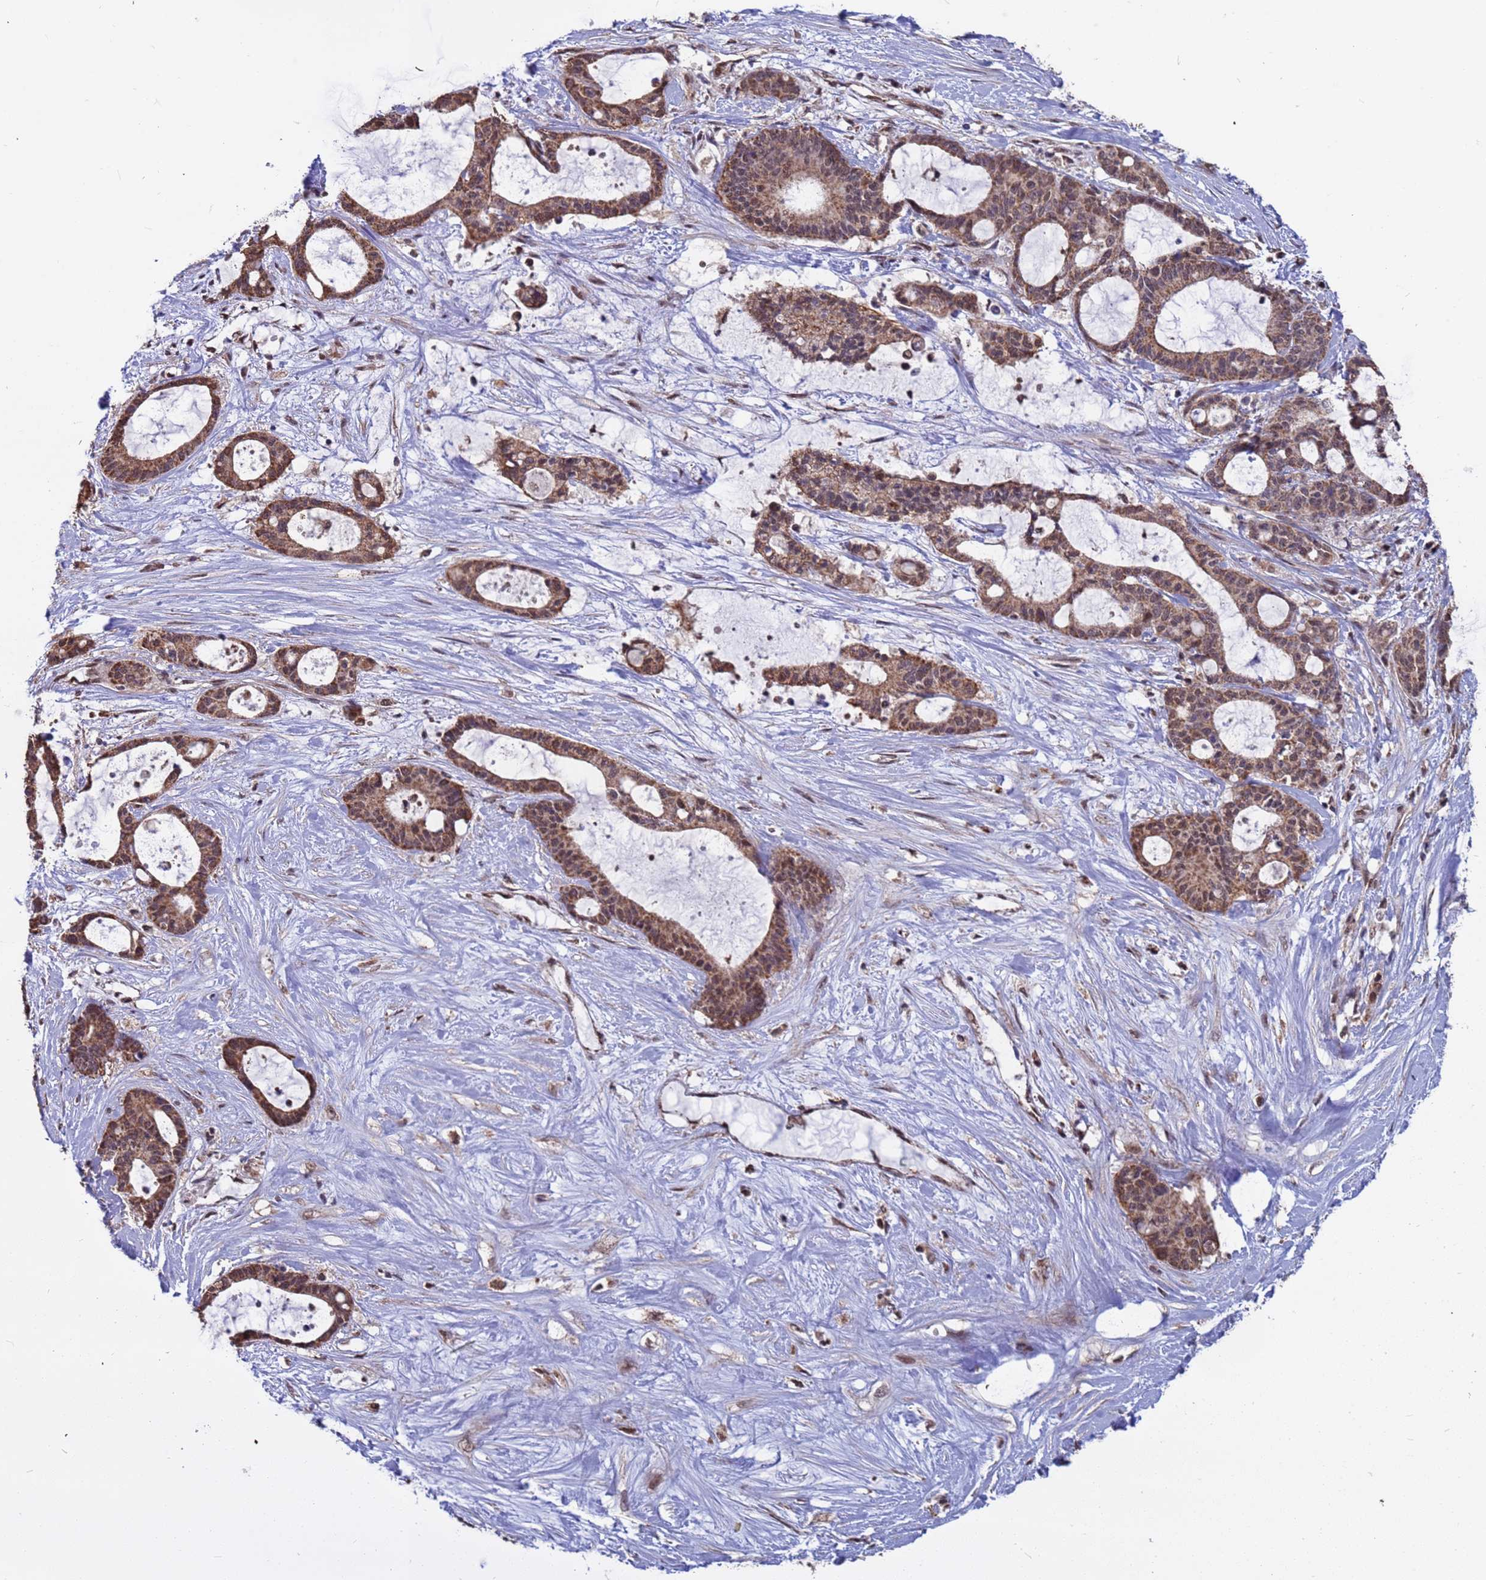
{"staining": {"intensity": "moderate", "quantity": ">75%", "location": "cytoplasmic/membranous,nuclear"}, "tissue": "liver cancer", "cell_type": "Tumor cells", "image_type": "cancer", "snomed": [{"axis": "morphology", "description": "Normal tissue, NOS"}, {"axis": "morphology", "description": "Cholangiocarcinoma"}, {"axis": "topography", "description": "Liver"}, {"axis": "topography", "description": "Peripheral nerve tissue"}], "caption": "Immunohistochemical staining of liver cancer (cholangiocarcinoma) demonstrates medium levels of moderate cytoplasmic/membranous and nuclear protein expression in approximately >75% of tumor cells.", "gene": "DENND2B", "patient": {"sex": "female", "age": 73}}